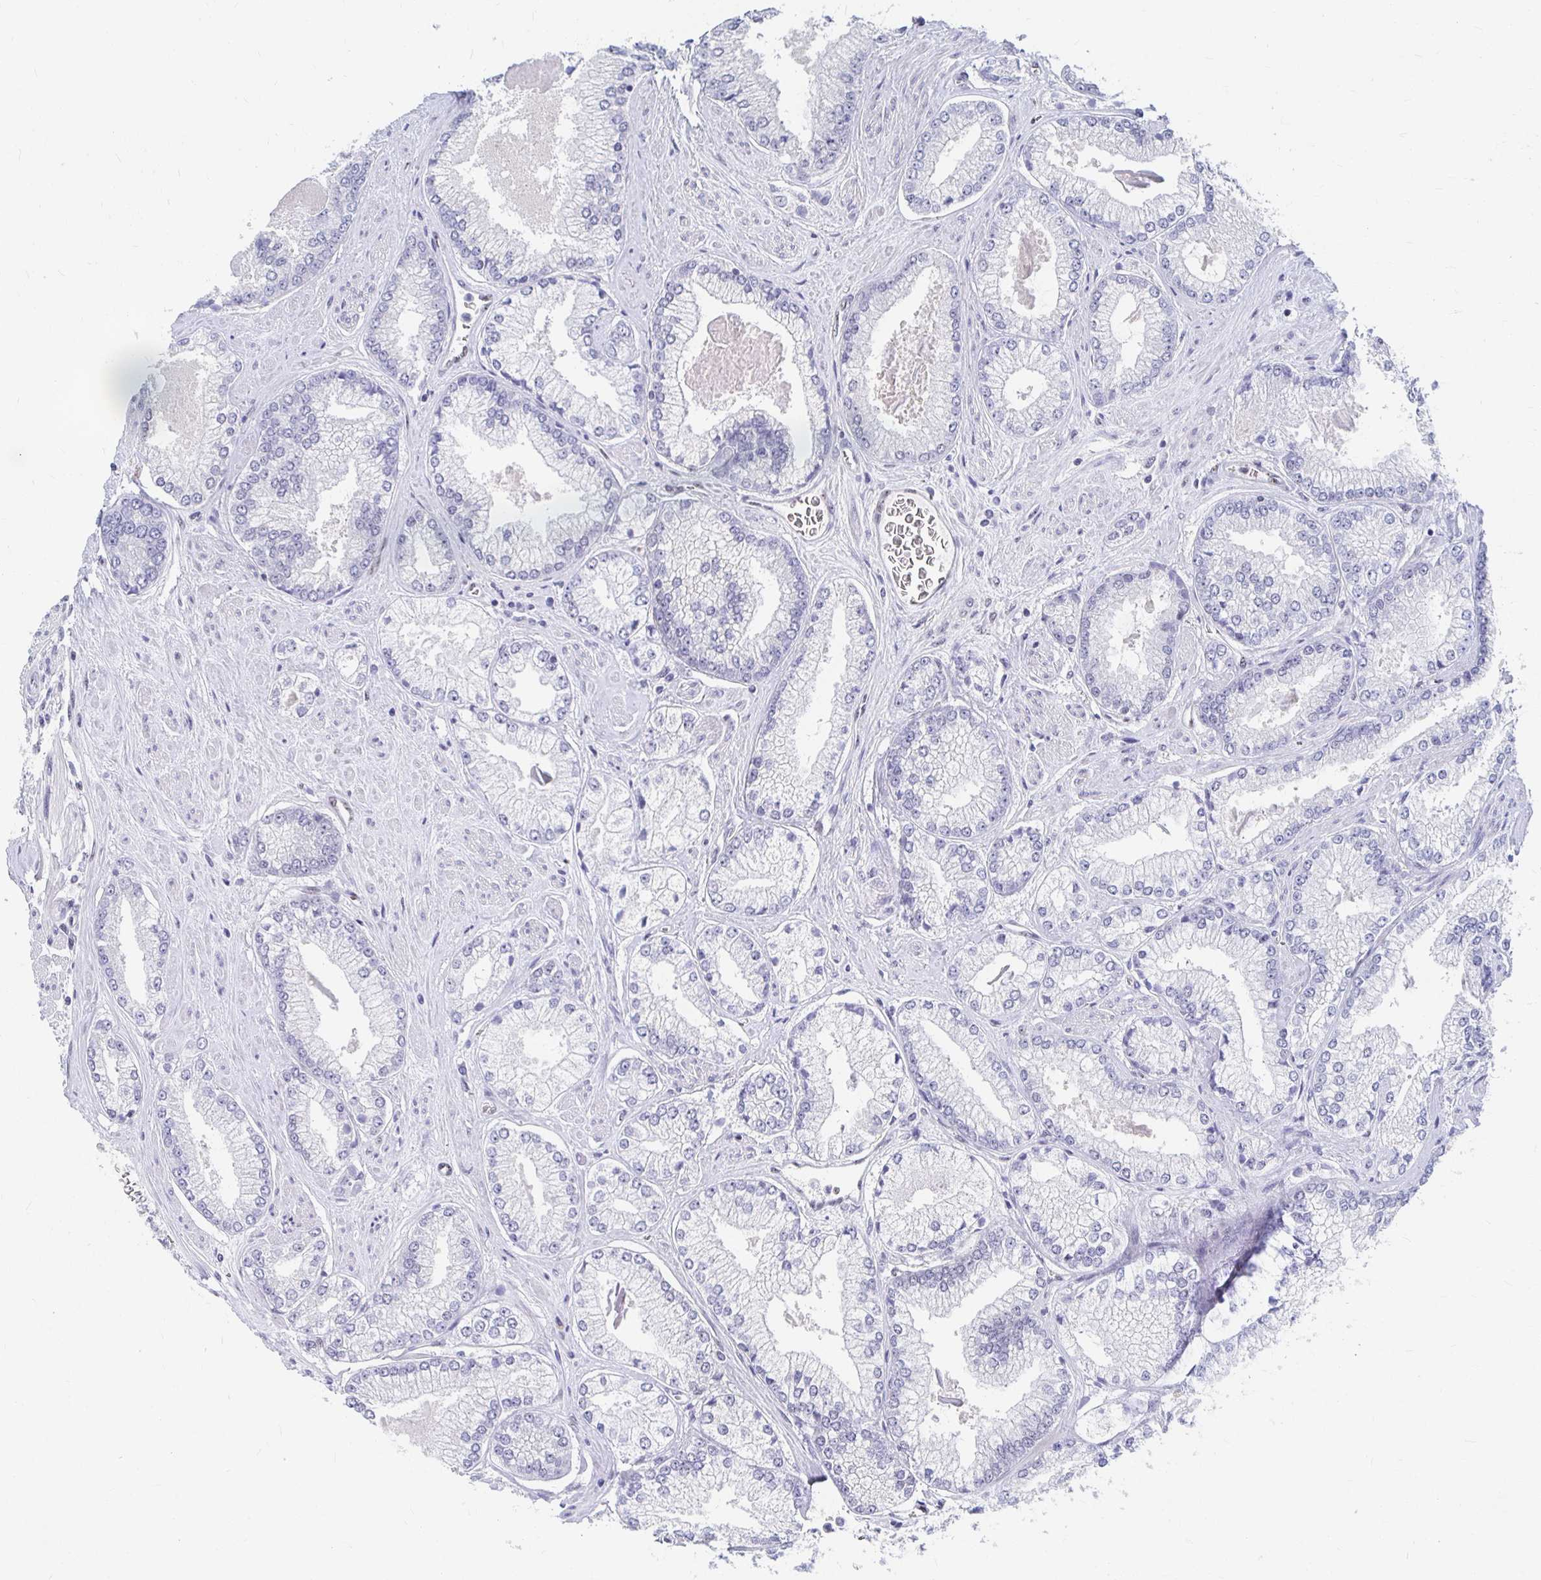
{"staining": {"intensity": "negative", "quantity": "none", "location": "none"}, "tissue": "prostate cancer", "cell_type": "Tumor cells", "image_type": "cancer", "snomed": [{"axis": "morphology", "description": "Adenocarcinoma, Low grade"}, {"axis": "topography", "description": "Prostate"}], "caption": "There is no significant positivity in tumor cells of prostate cancer (adenocarcinoma (low-grade)).", "gene": "CLIC3", "patient": {"sex": "male", "age": 67}}